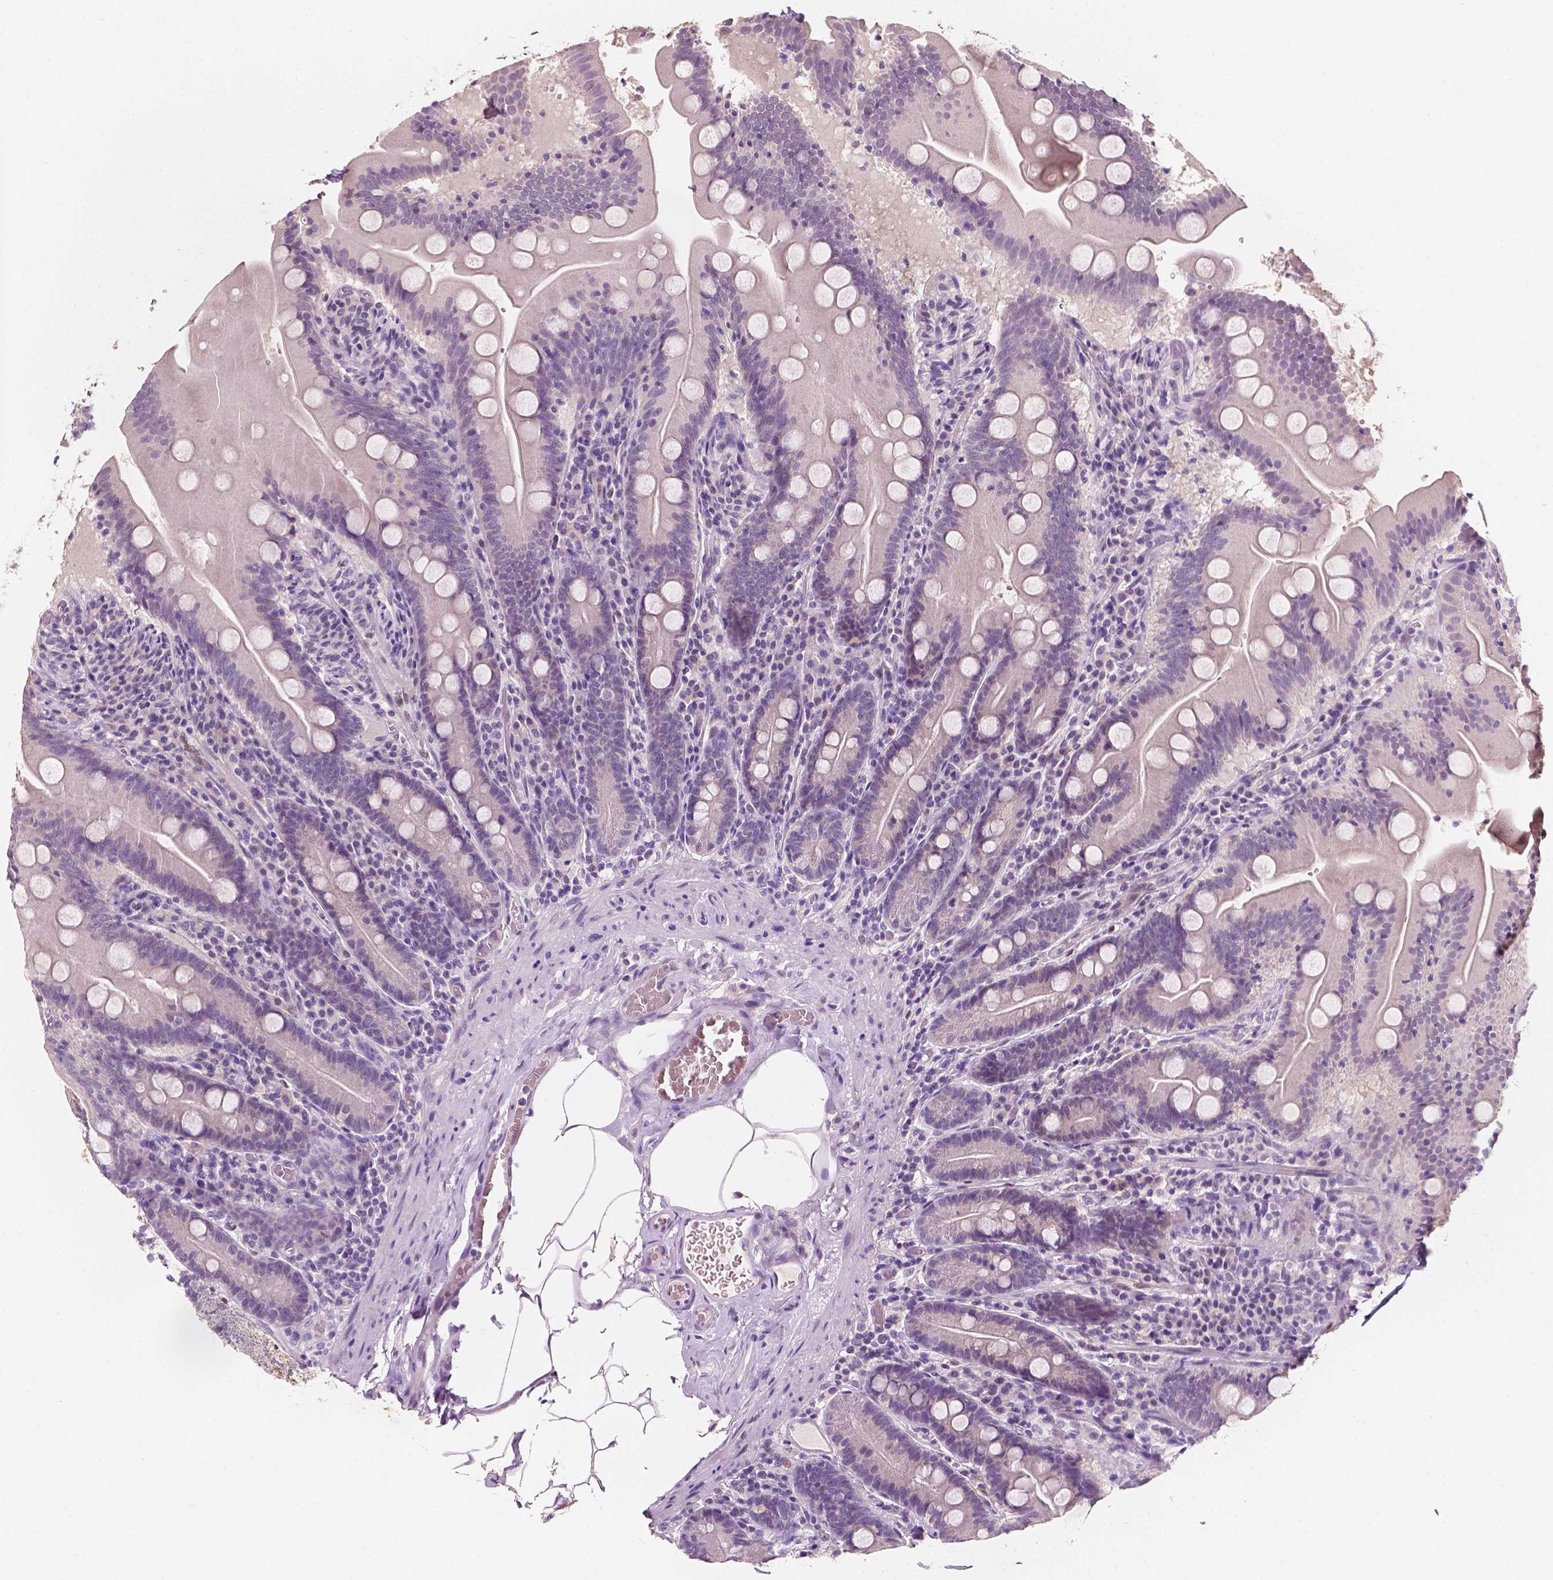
{"staining": {"intensity": "negative", "quantity": "none", "location": "none"}, "tissue": "small intestine", "cell_type": "Glandular cells", "image_type": "normal", "snomed": [{"axis": "morphology", "description": "Normal tissue, NOS"}, {"axis": "topography", "description": "Small intestine"}], "caption": "IHC image of benign human small intestine stained for a protein (brown), which shows no expression in glandular cells. The staining is performed using DAB brown chromogen with nuclei counter-stained in using hematoxylin.", "gene": "TAL1", "patient": {"sex": "male", "age": 37}}